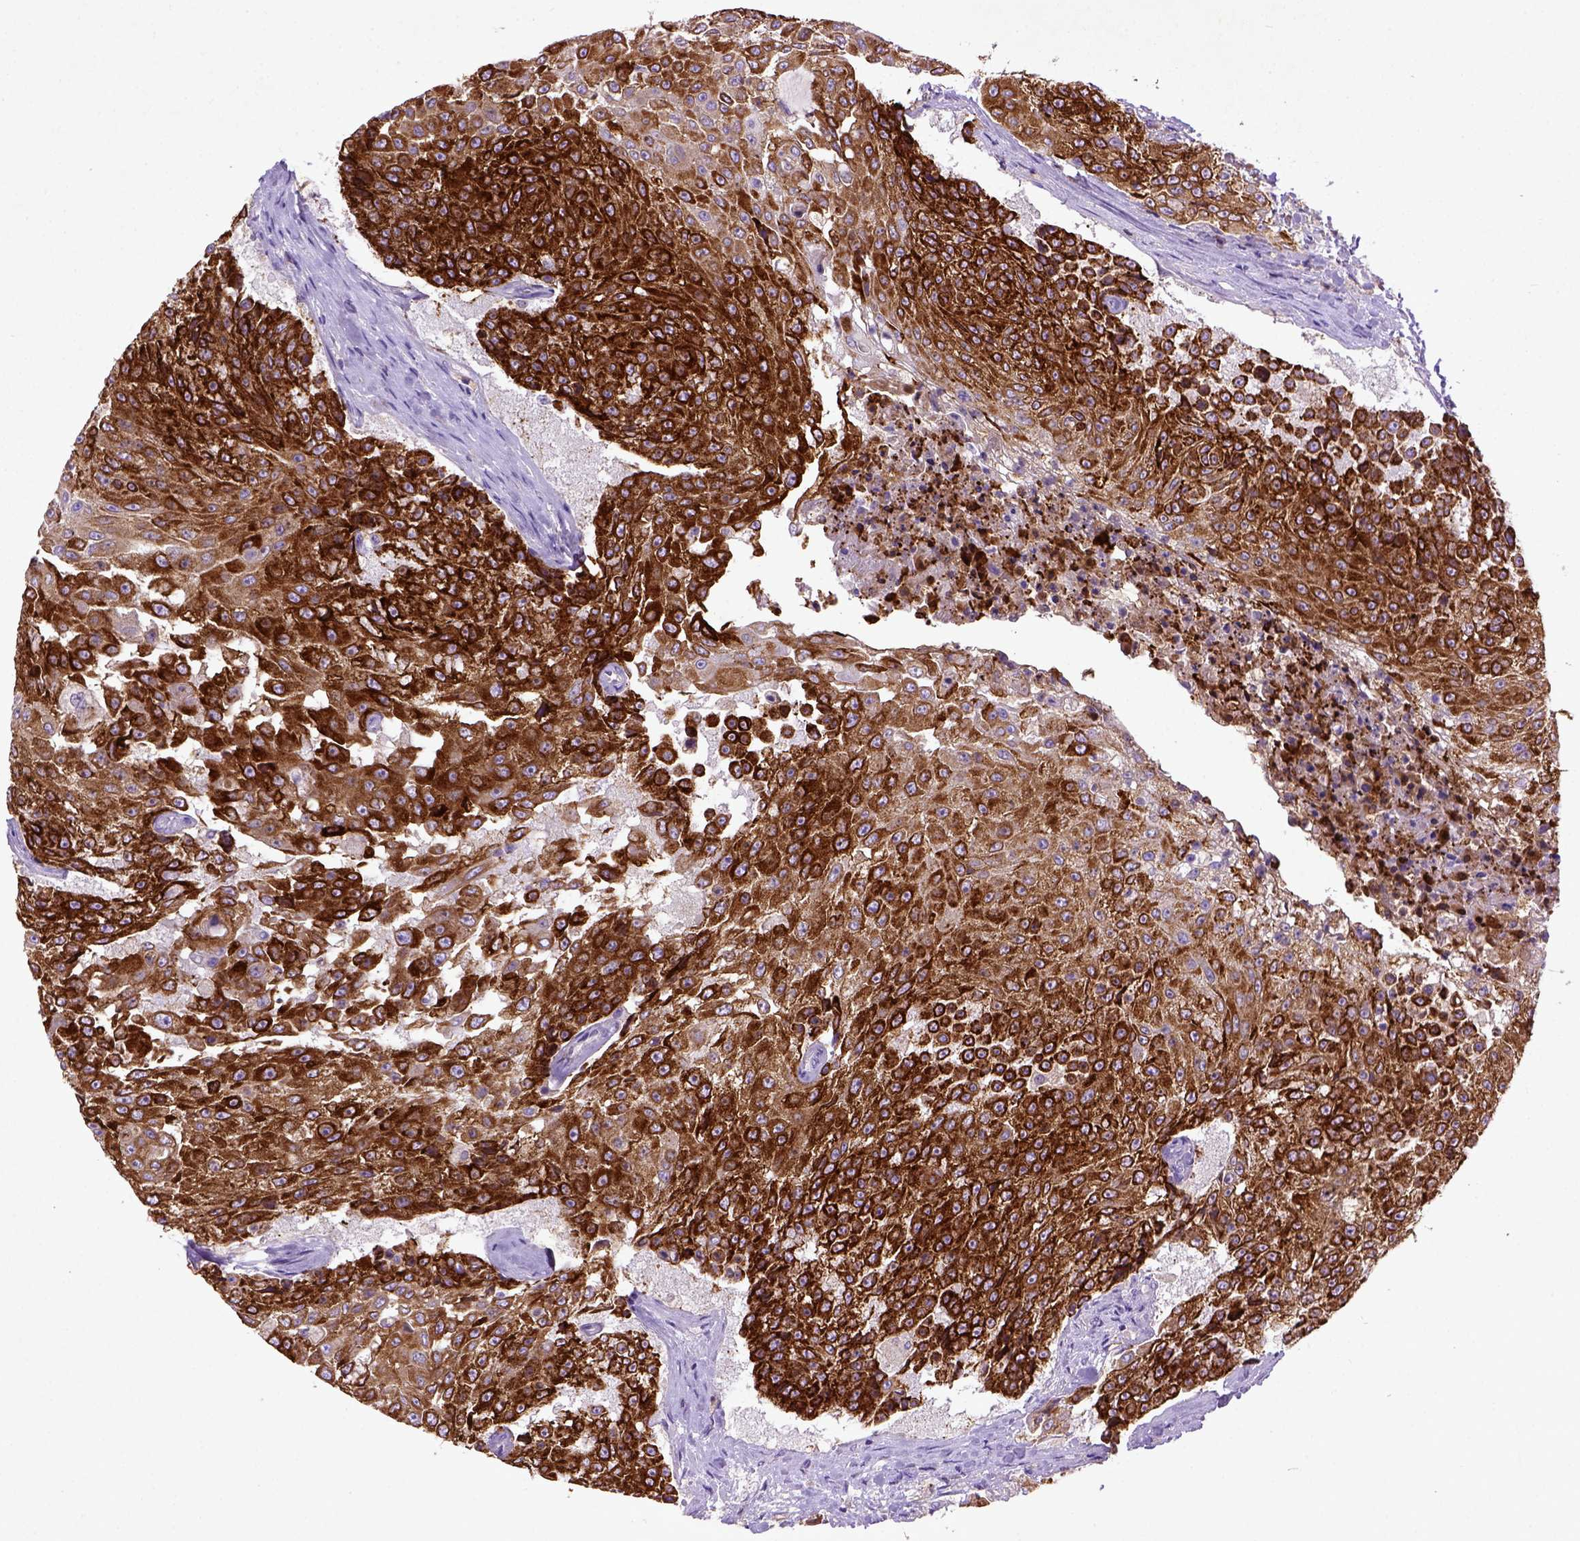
{"staining": {"intensity": "strong", "quantity": ">75%", "location": "cytoplasmic/membranous"}, "tissue": "urothelial cancer", "cell_type": "Tumor cells", "image_type": "cancer", "snomed": [{"axis": "morphology", "description": "Urothelial carcinoma, High grade"}, {"axis": "topography", "description": "Urinary bladder"}], "caption": "IHC micrograph of human high-grade urothelial carcinoma stained for a protein (brown), which reveals high levels of strong cytoplasmic/membranous expression in approximately >75% of tumor cells.", "gene": "DEPDC1B", "patient": {"sex": "female", "age": 63}}